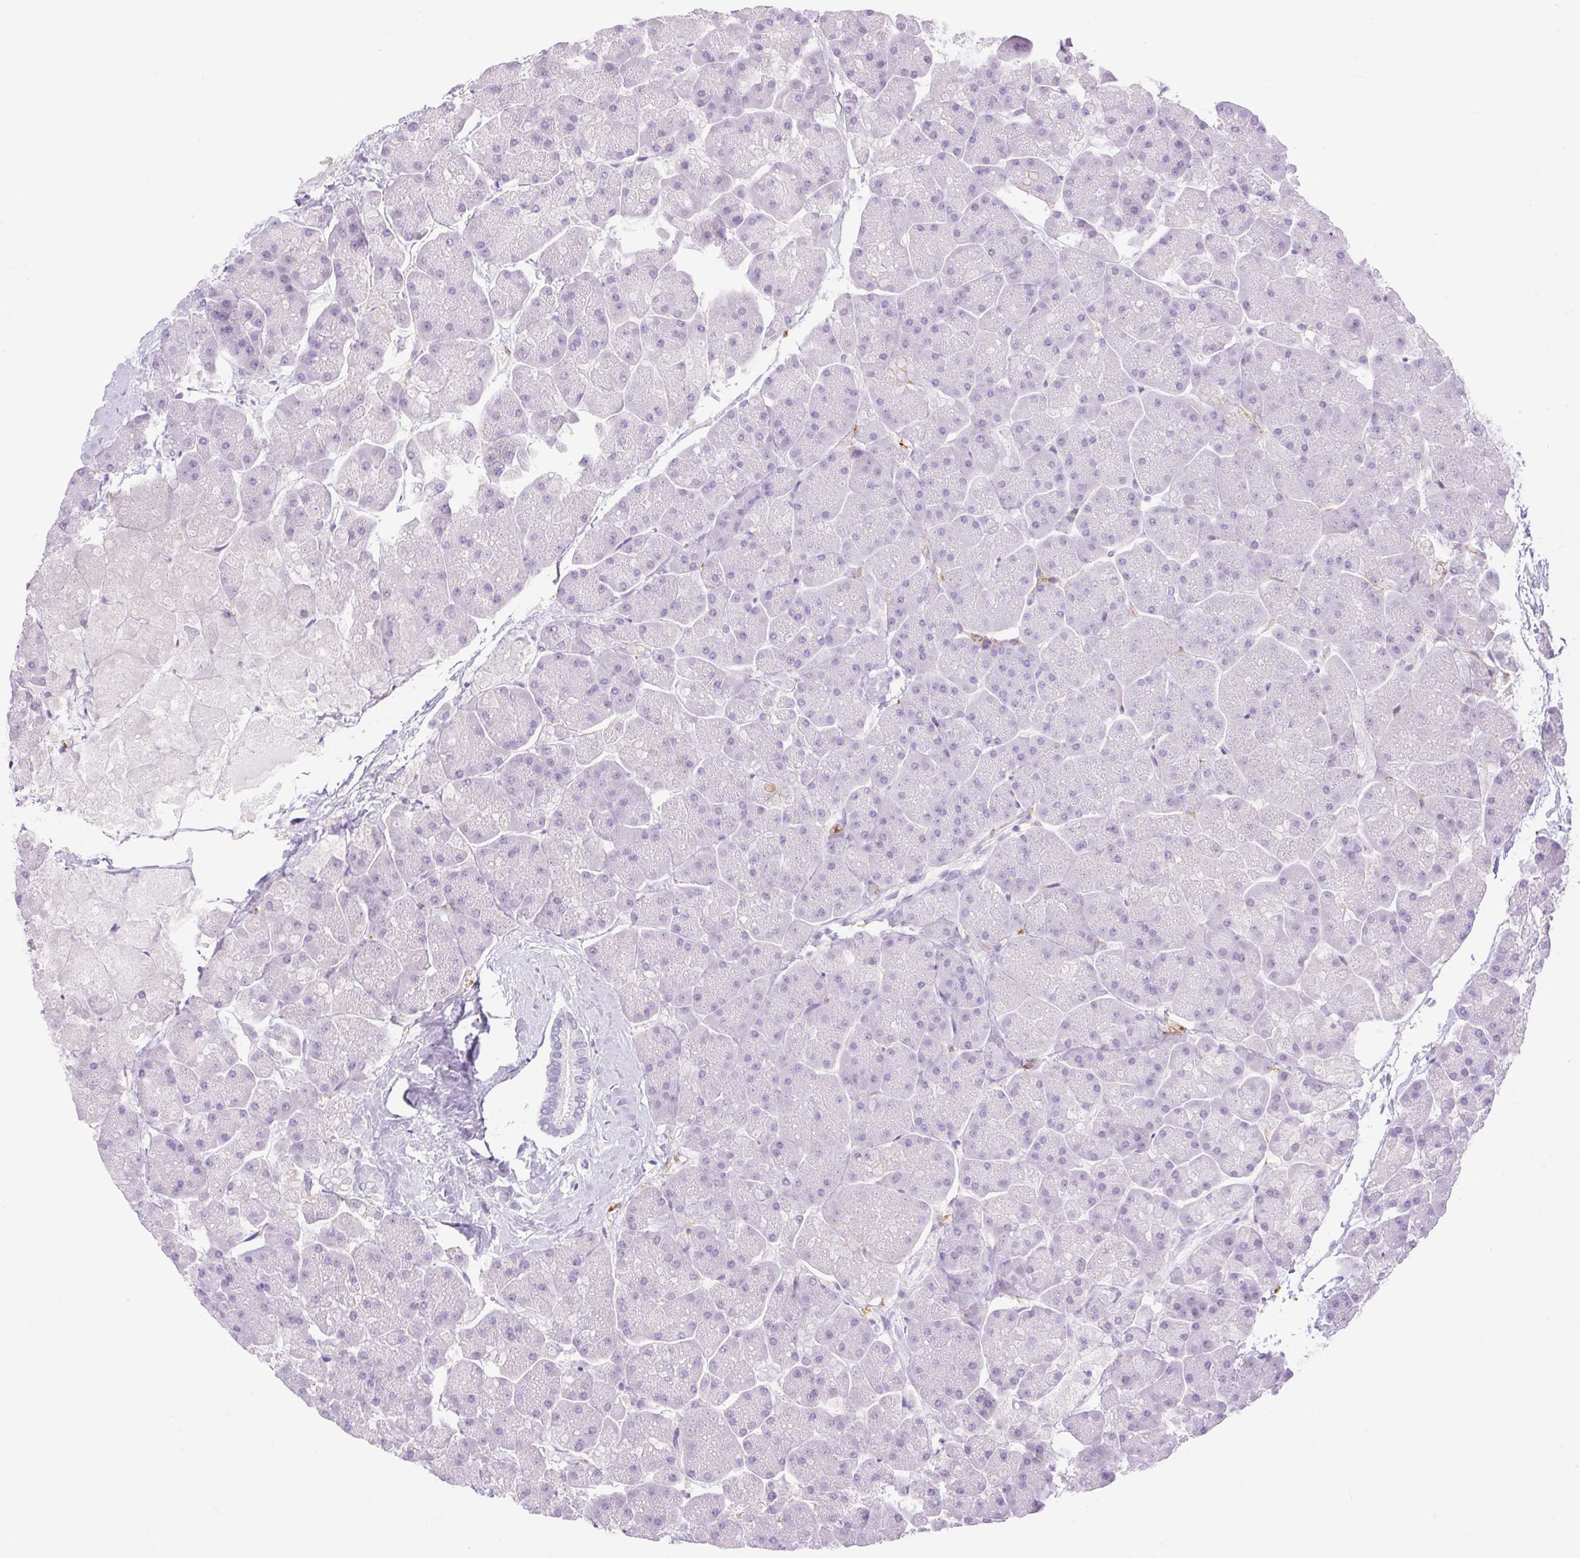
{"staining": {"intensity": "negative", "quantity": "none", "location": "none"}, "tissue": "pancreas", "cell_type": "Exocrine glandular cells", "image_type": "normal", "snomed": [{"axis": "morphology", "description": "Normal tissue, NOS"}, {"axis": "topography", "description": "Pancreas"}, {"axis": "topography", "description": "Peripheral nerve tissue"}], "caption": "The image reveals no significant positivity in exocrine glandular cells of pancreas. (Brightfield microscopy of DAB immunohistochemistry at high magnification).", "gene": "SIGLEC1", "patient": {"sex": "male", "age": 54}}